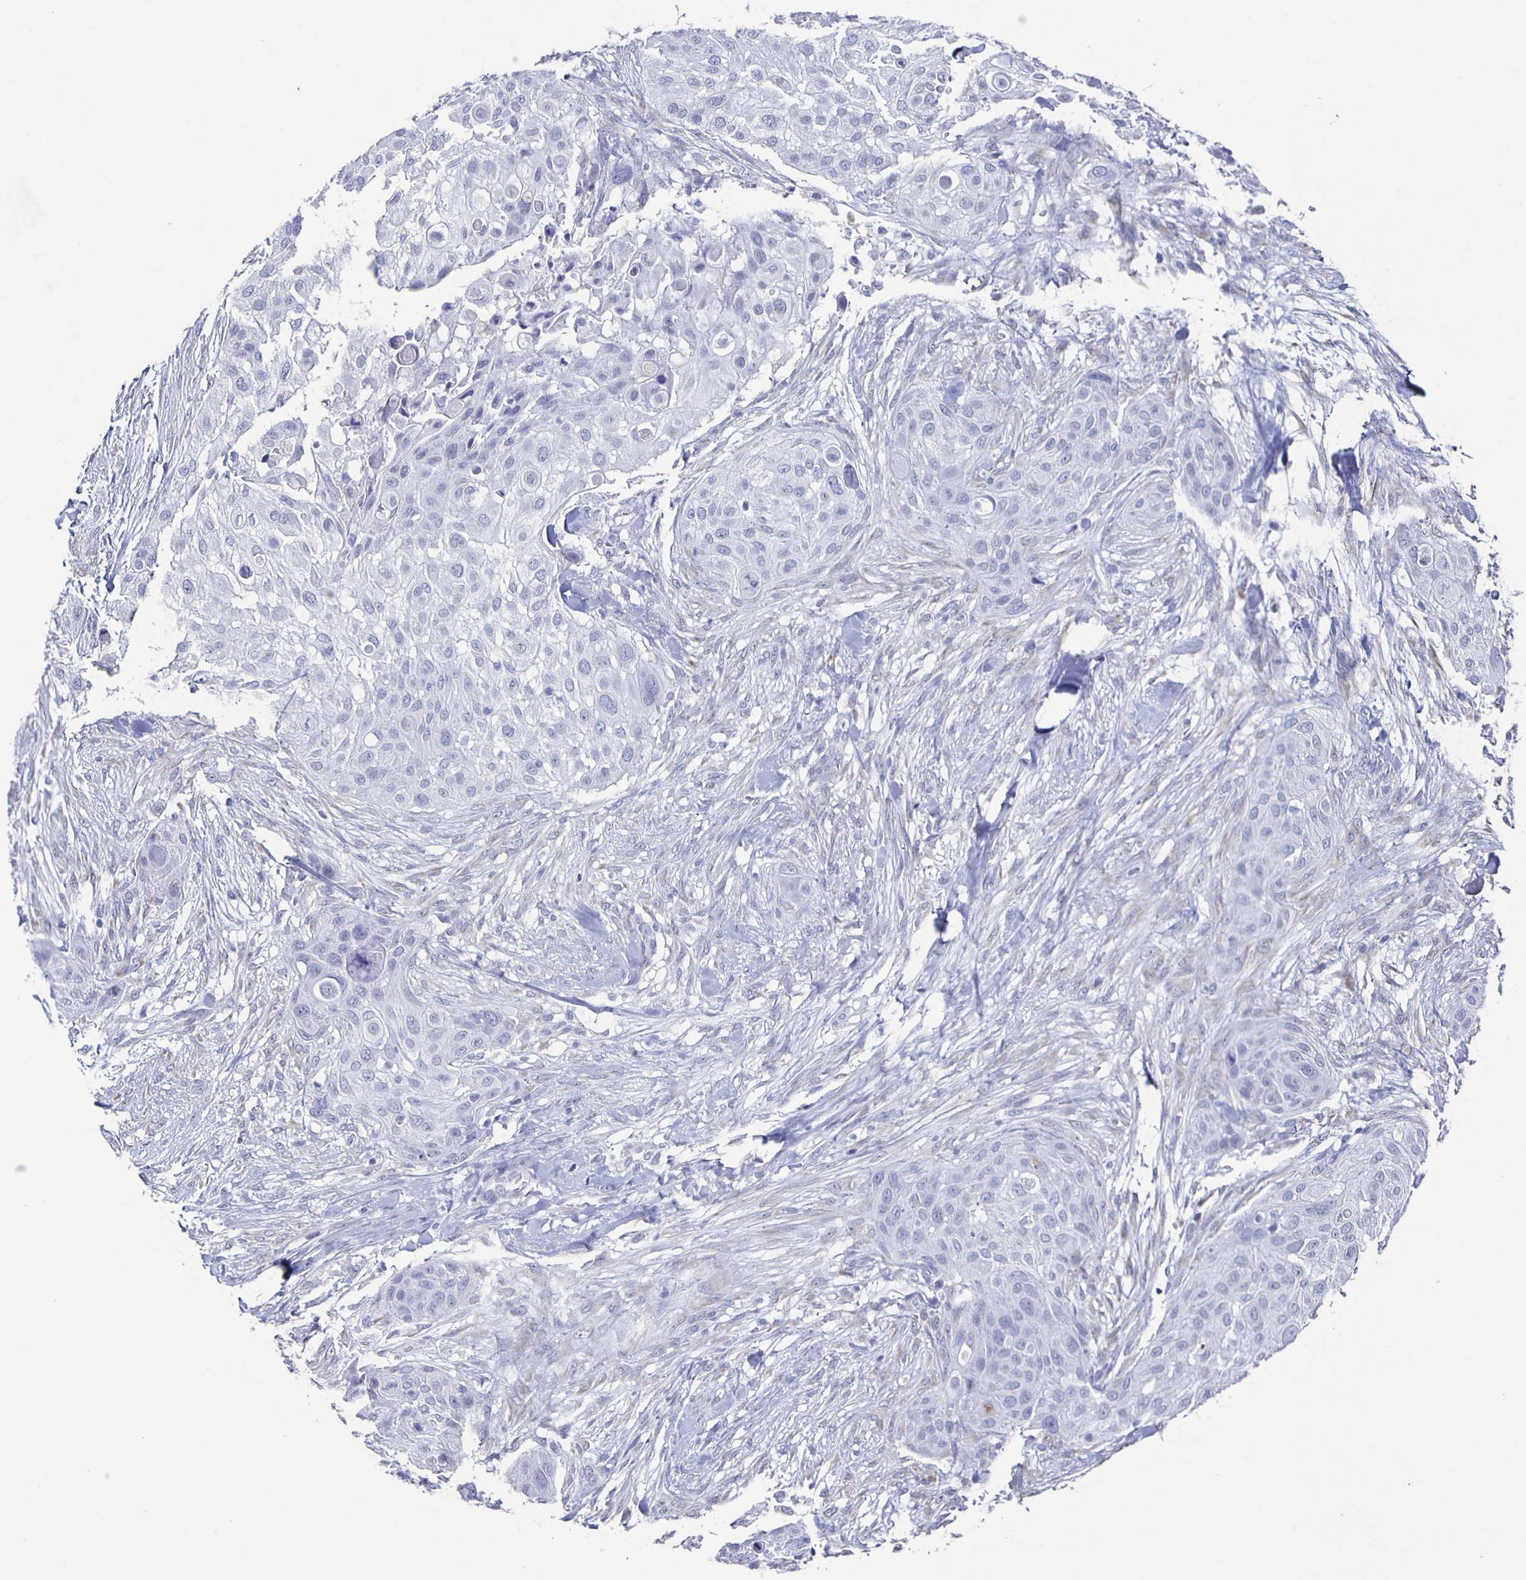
{"staining": {"intensity": "negative", "quantity": "none", "location": "none"}, "tissue": "skin cancer", "cell_type": "Tumor cells", "image_type": "cancer", "snomed": [{"axis": "morphology", "description": "Squamous cell carcinoma, NOS"}, {"axis": "topography", "description": "Skin"}], "caption": "Histopathology image shows no protein positivity in tumor cells of skin squamous cell carcinoma tissue. (IHC, brightfield microscopy, high magnification).", "gene": "CCDC17", "patient": {"sex": "female", "age": 87}}